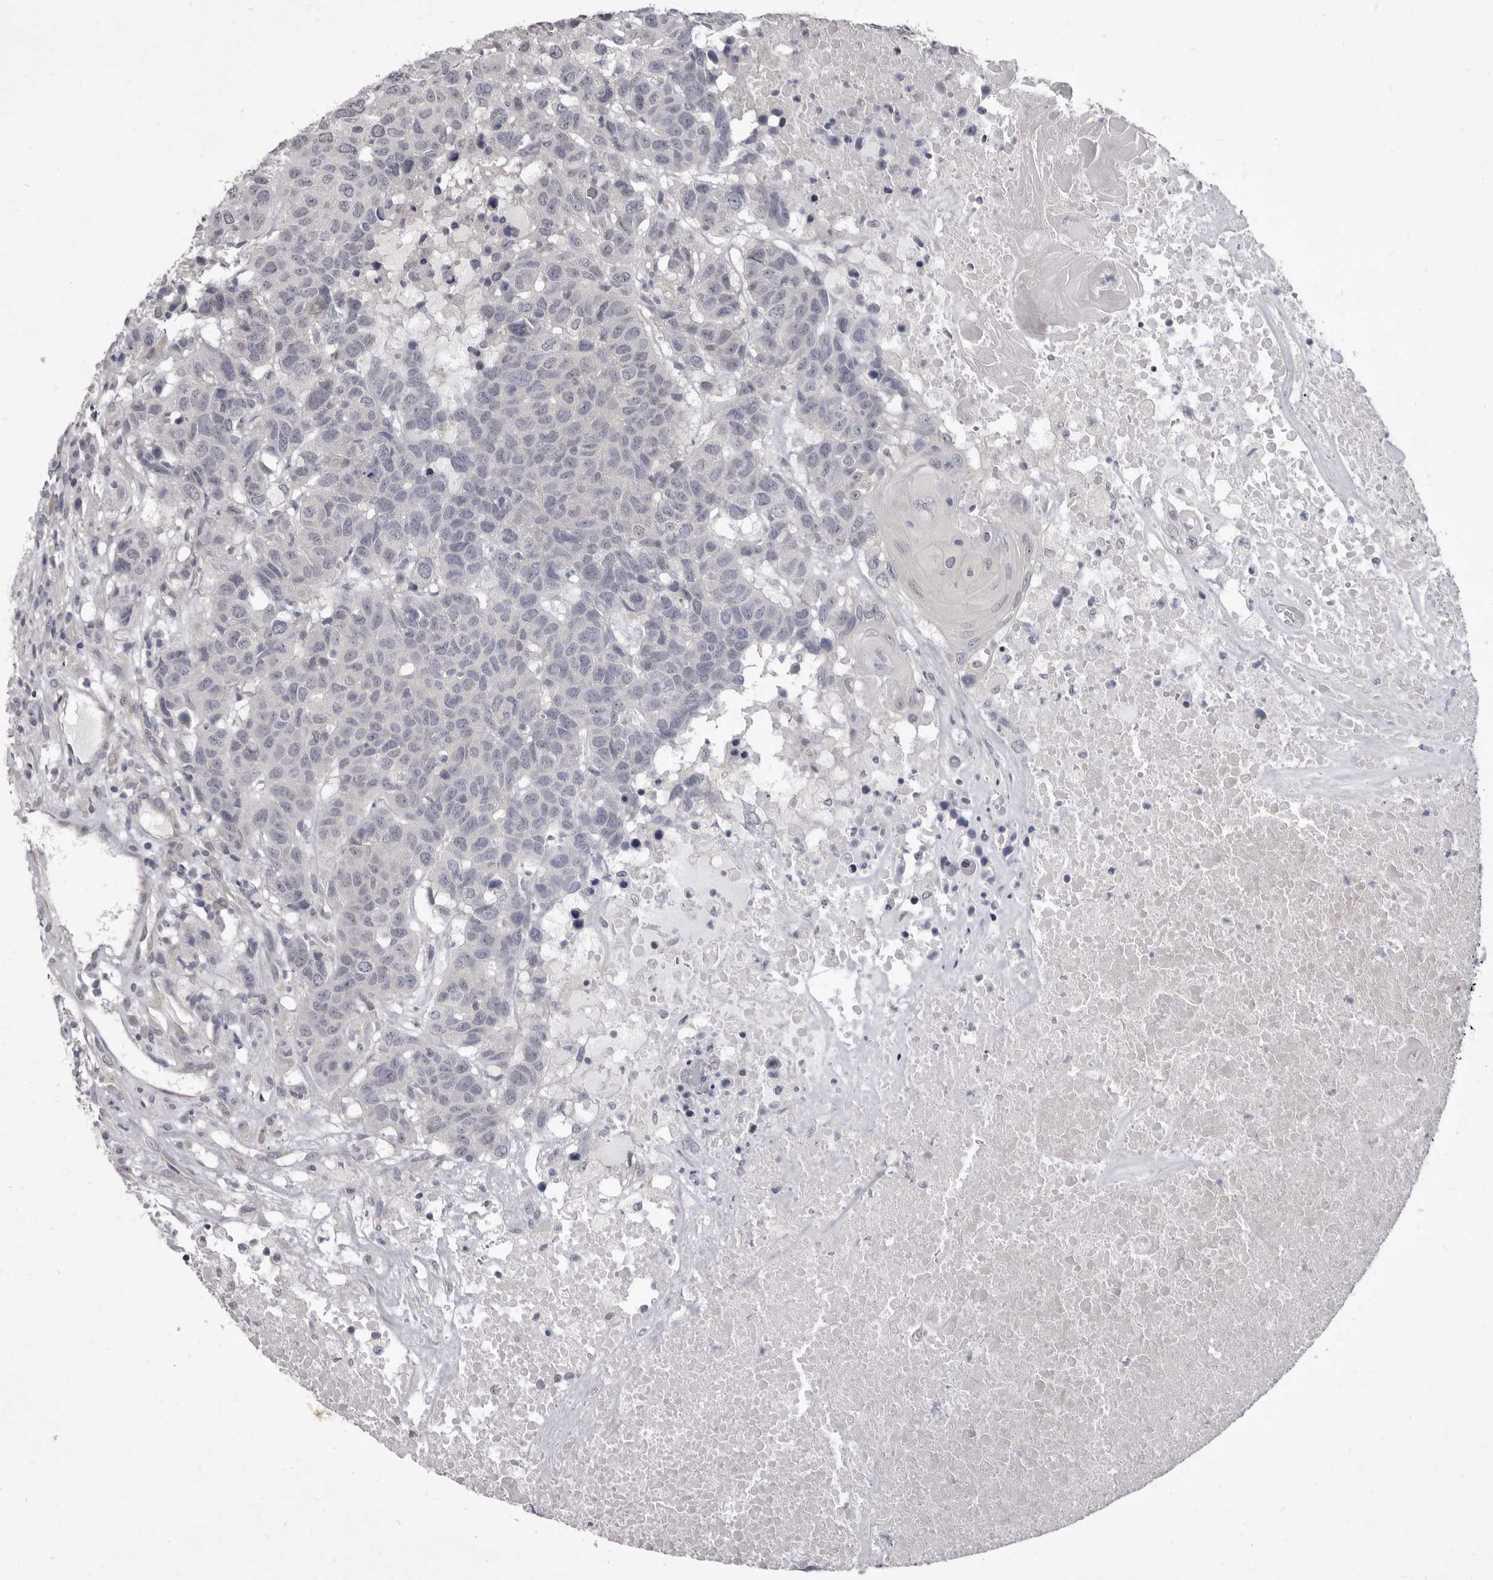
{"staining": {"intensity": "negative", "quantity": "none", "location": "none"}, "tissue": "head and neck cancer", "cell_type": "Tumor cells", "image_type": "cancer", "snomed": [{"axis": "morphology", "description": "Squamous cell carcinoma, NOS"}, {"axis": "topography", "description": "Head-Neck"}], "caption": "Tumor cells show no significant staining in squamous cell carcinoma (head and neck).", "gene": "GSK3B", "patient": {"sex": "male", "age": 66}}